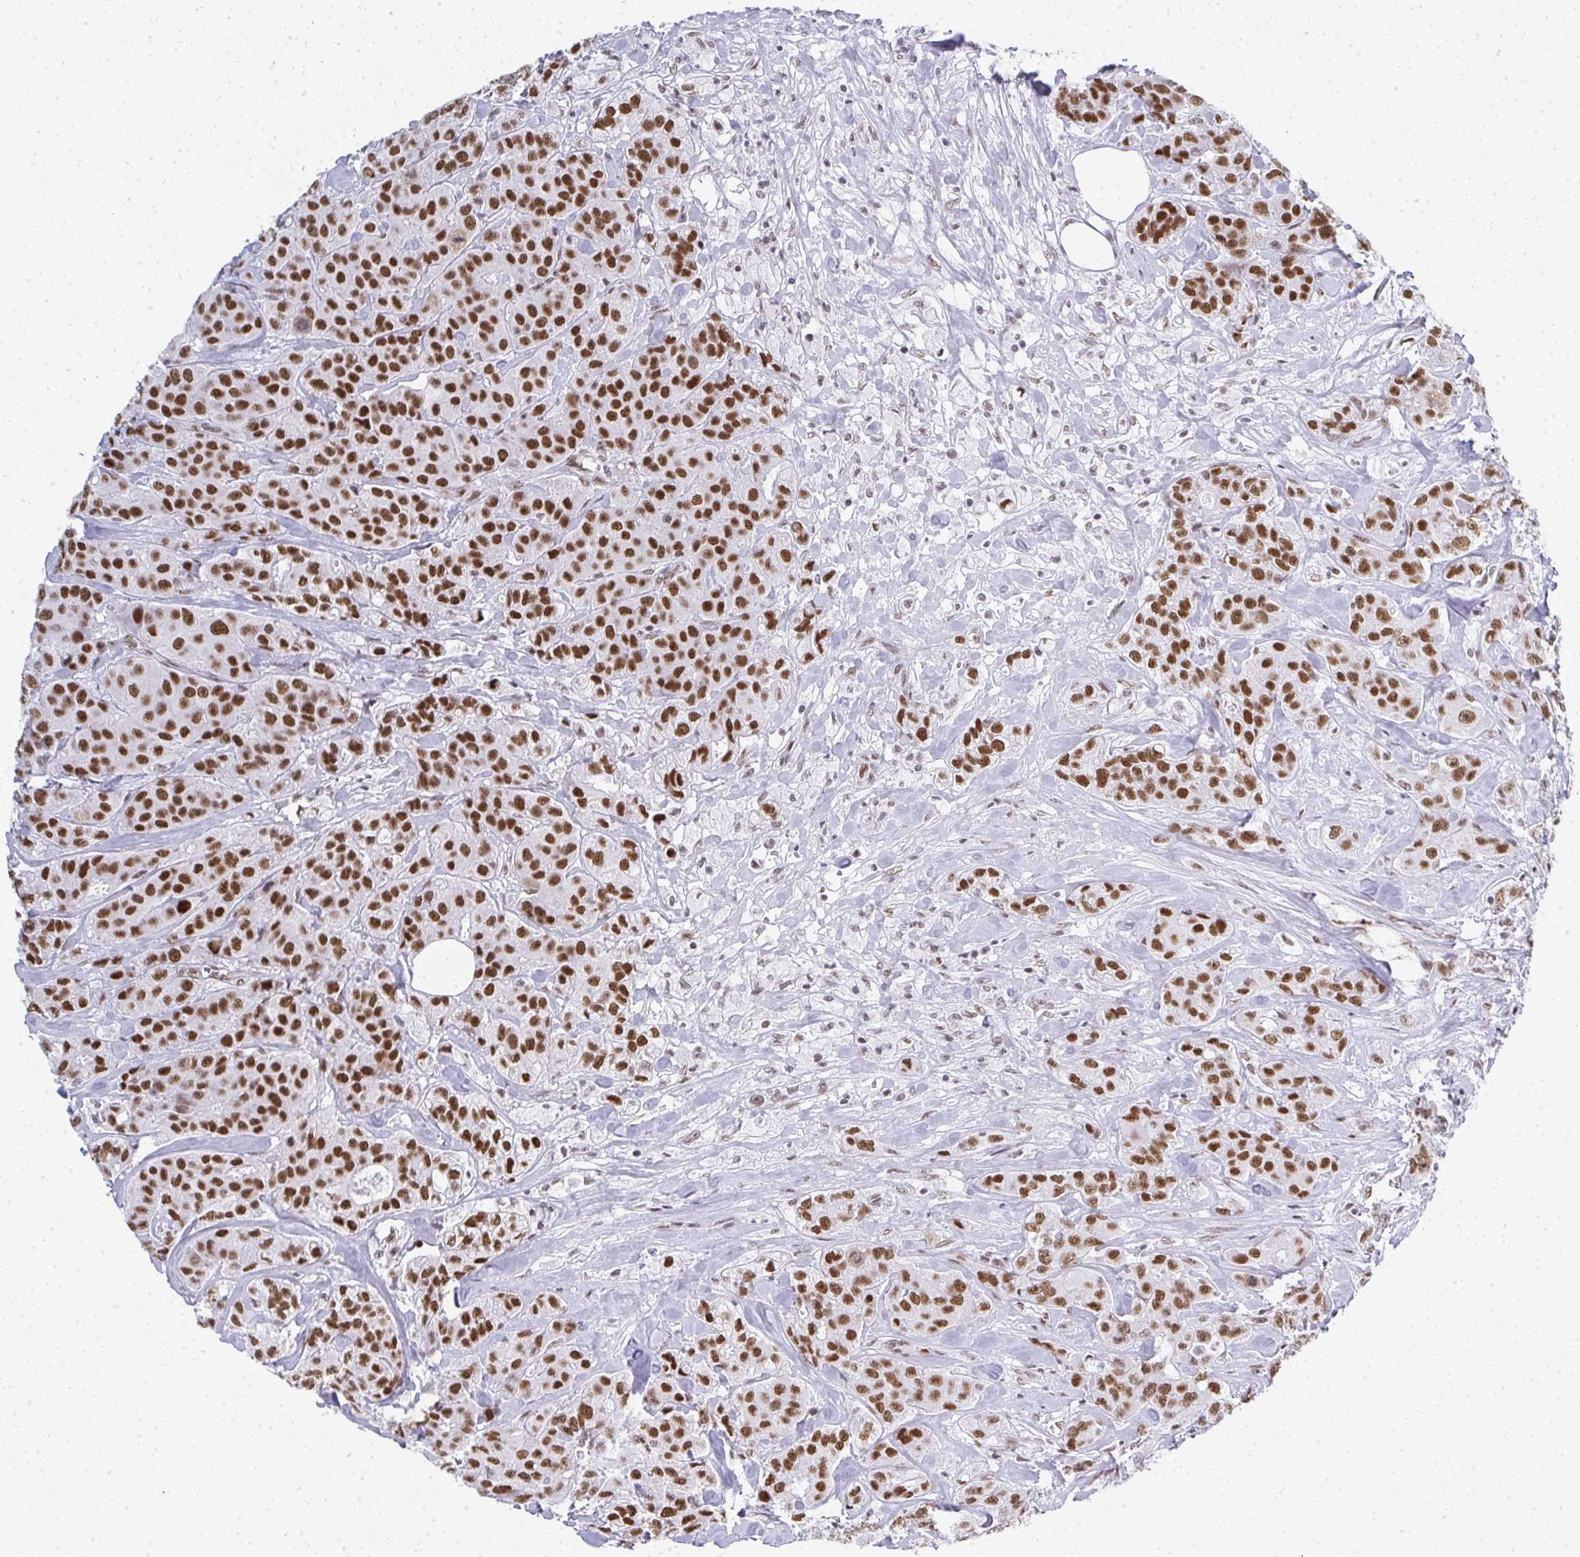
{"staining": {"intensity": "strong", "quantity": ">75%", "location": "nuclear"}, "tissue": "breast cancer", "cell_type": "Tumor cells", "image_type": "cancer", "snomed": [{"axis": "morphology", "description": "Normal tissue, NOS"}, {"axis": "morphology", "description": "Duct carcinoma"}, {"axis": "topography", "description": "Breast"}], "caption": "Tumor cells show high levels of strong nuclear positivity in approximately >75% of cells in human breast cancer. The staining is performed using DAB brown chromogen to label protein expression. The nuclei are counter-stained blue using hematoxylin.", "gene": "CREBBP", "patient": {"sex": "female", "age": 43}}